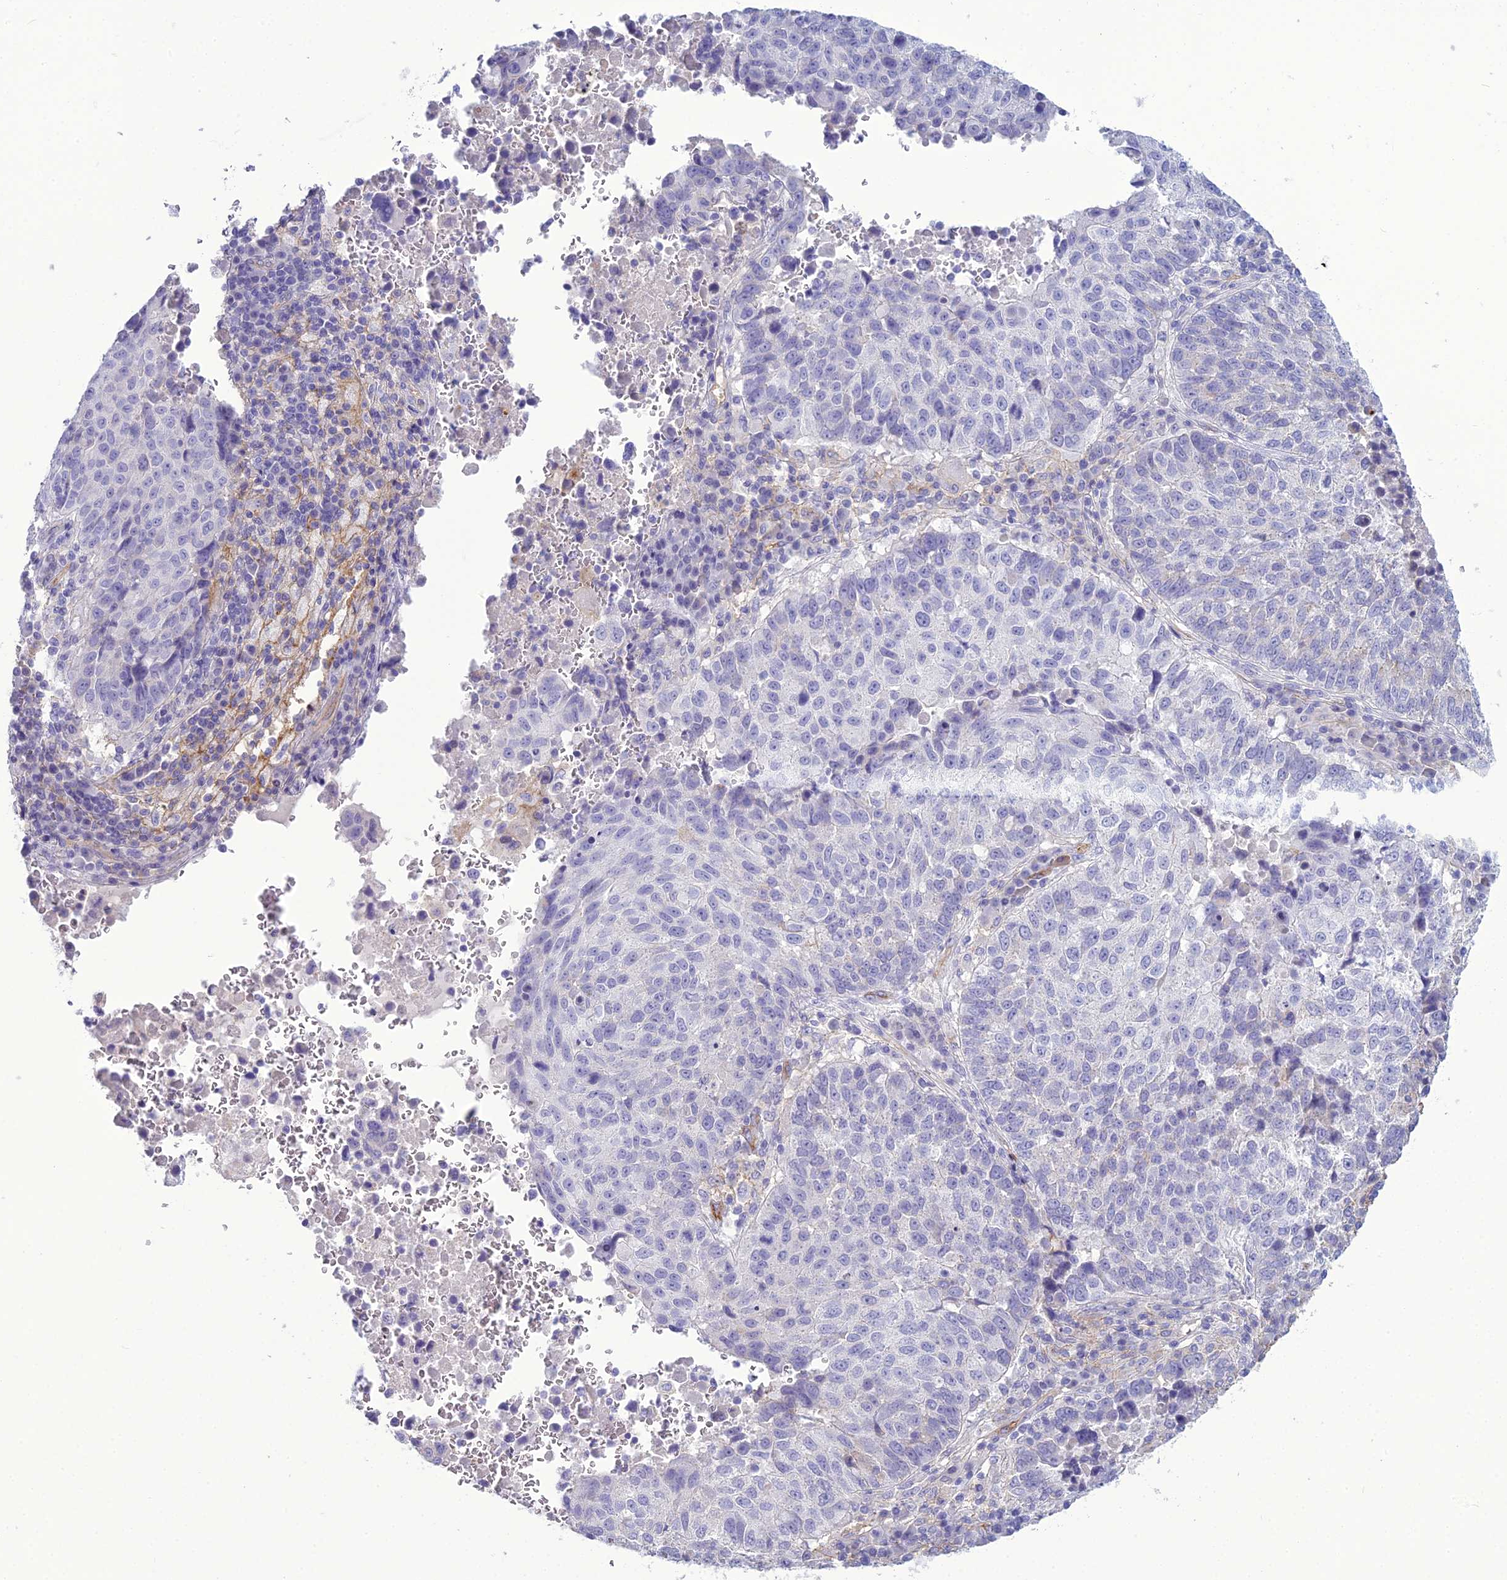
{"staining": {"intensity": "negative", "quantity": "none", "location": "none"}, "tissue": "lung cancer", "cell_type": "Tumor cells", "image_type": "cancer", "snomed": [{"axis": "morphology", "description": "Squamous cell carcinoma, NOS"}, {"axis": "topography", "description": "Lung"}], "caption": "Tumor cells are negative for brown protein staining in squamous cell carcinoma (lung).", "gene": "ACE", "patient": {"sex": "male", "age": 73}}